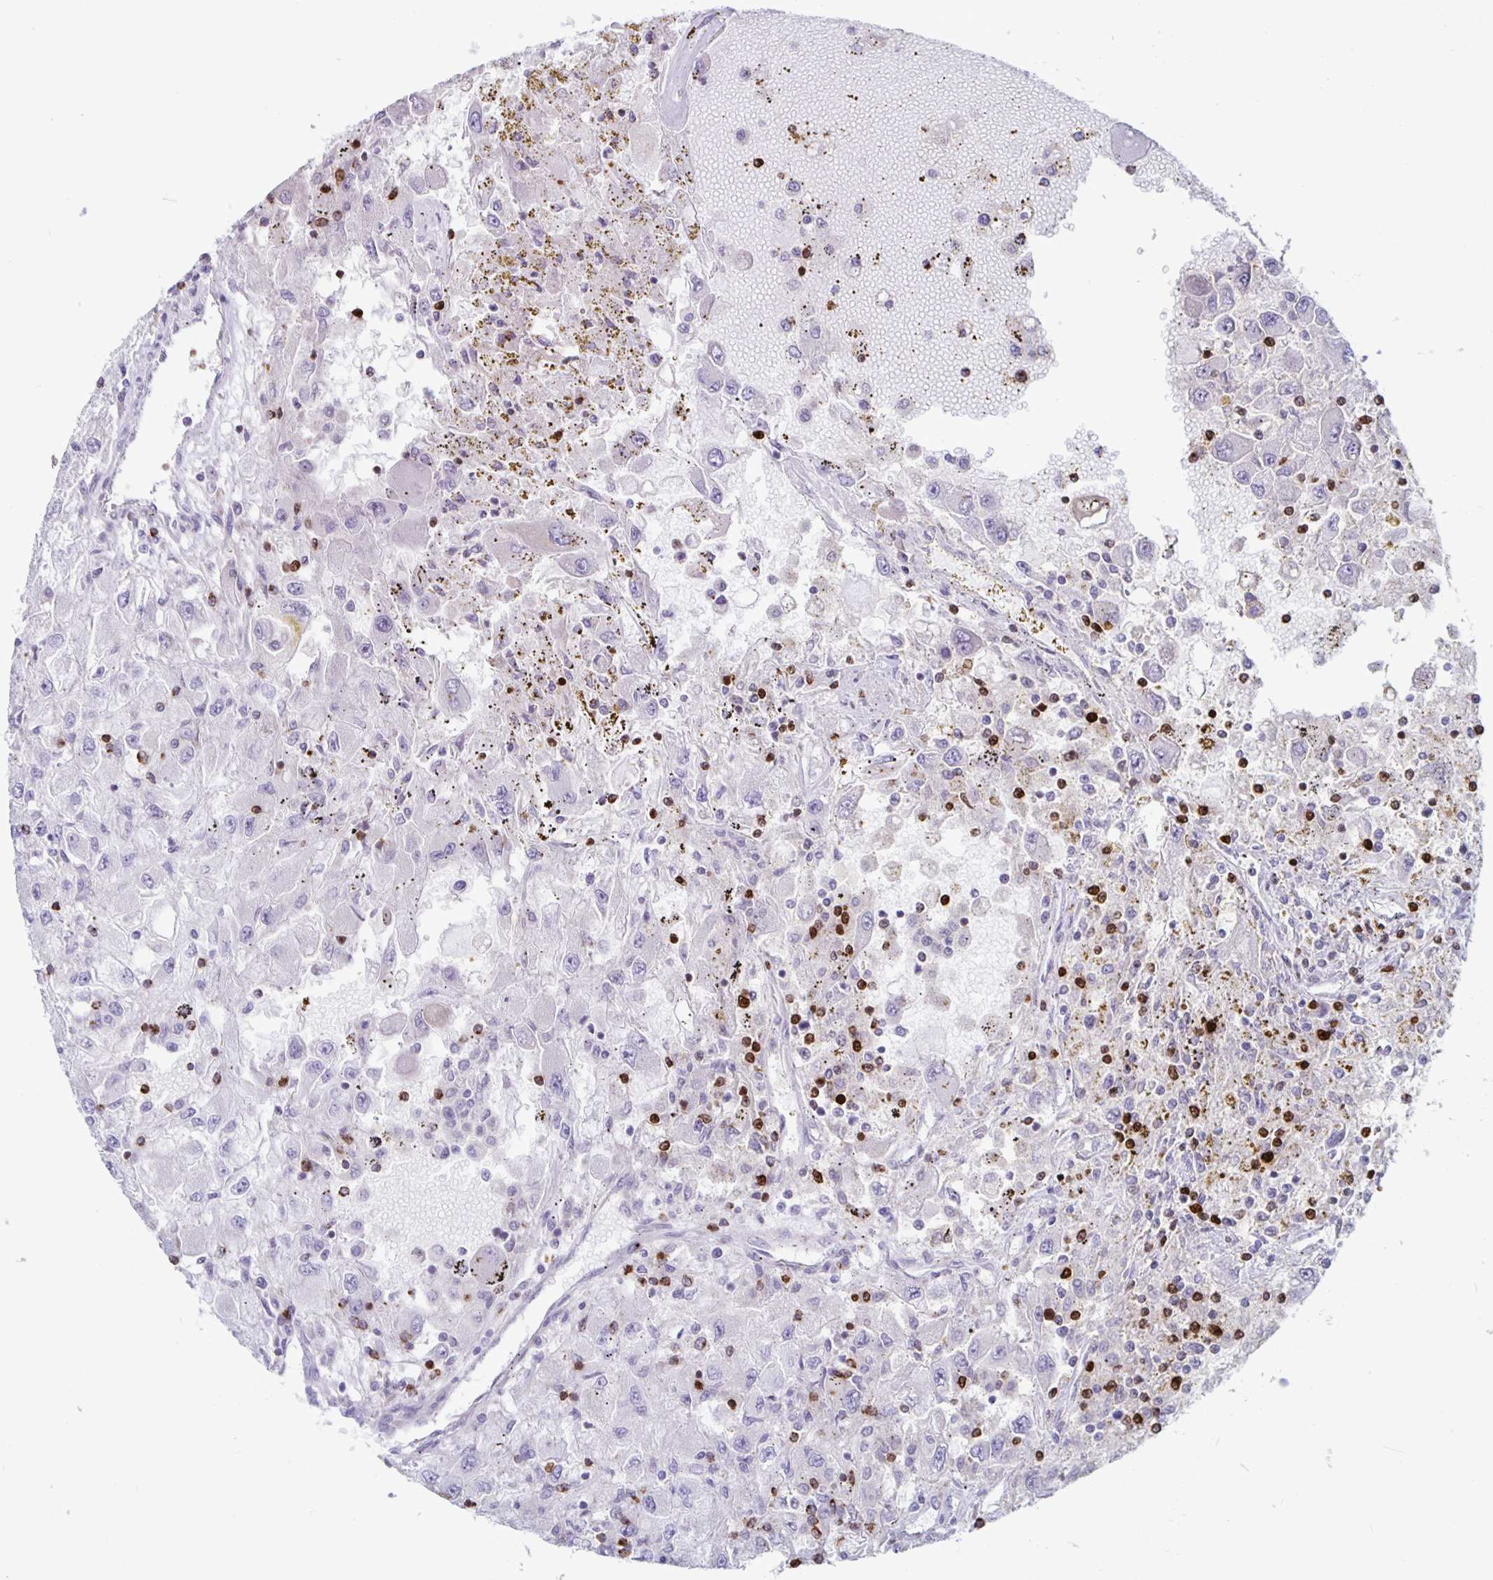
{"staining": {"intensity": "negative", "quantity": "none", "location": "none"}, "tissue": "renal cancer", "cell_type": "Tumor cells", "image_type": "cancer", "snomed": [{"axis": "morphology", "description": "Adenocarcinoma, NOS"}, {"axis": "topography", "description": "Kidney"}], "caption": "DAB (3,3'-diaminobenzidine) immunohistochemical staining of human renal cancer (adenocarcinoma) reveals no significant staining in tumor cells.", "gene": "GZMK", "patient": {"sex": "female", "age": 67}}